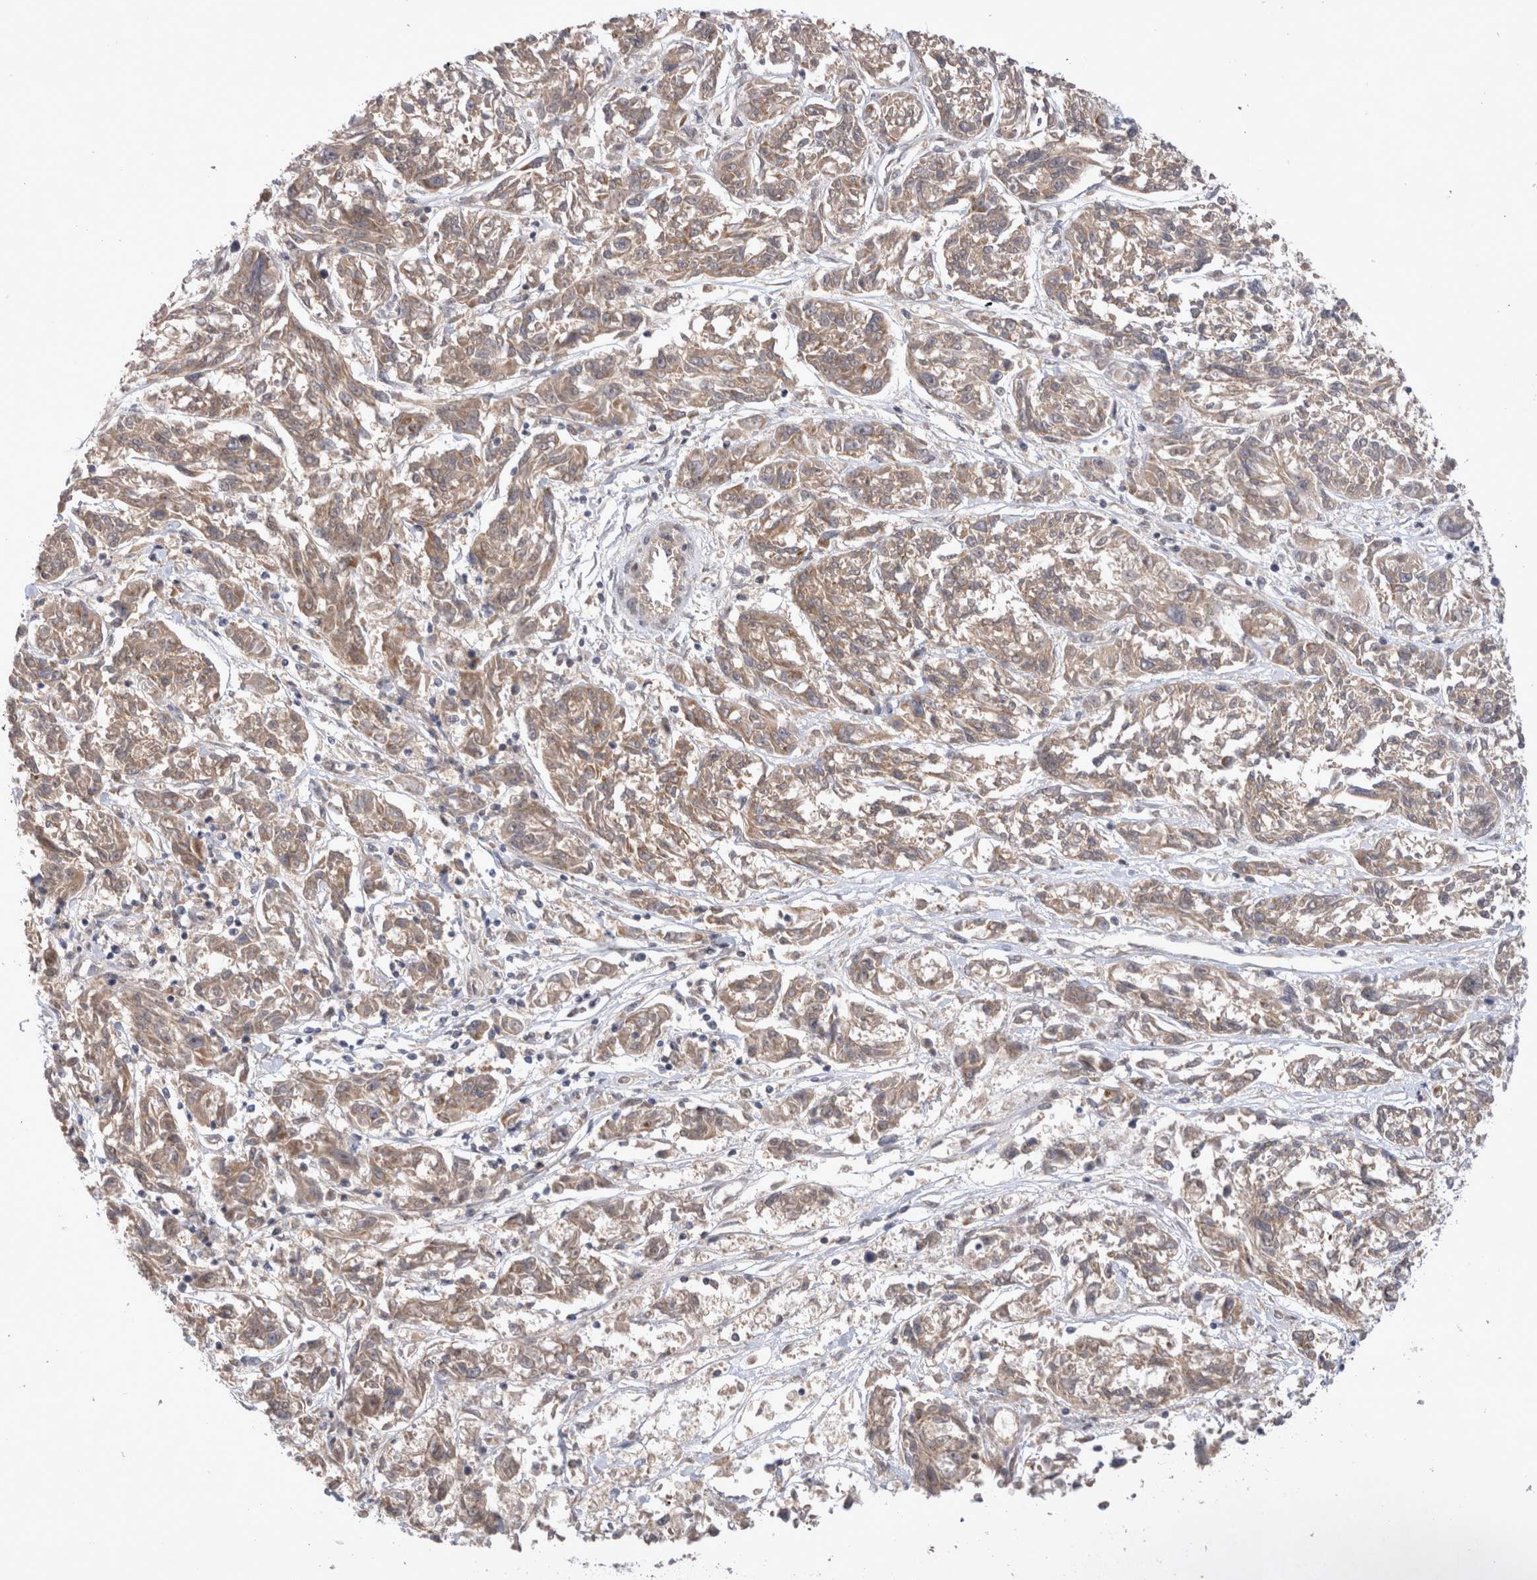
{"staining": {"intensity": "weak", "quantity": ">75%", "location": "cytoplasmic/membranous"}, "tissue": "melanoma", "cell_type": "Tumor cells", "image_type": "cancer", "snomed": [{"axis": "morphology", "description": "Malignant melanoma, NOS"}, {"axis": "topography", "description": "Skin"}], "caption": "A brown stain shows weak cytoplasmic/membranous staining of a protein in human melanoma tumor cells.", "gene": "PLEKHM1", "patient": {"sex": "male", "age": 53}}